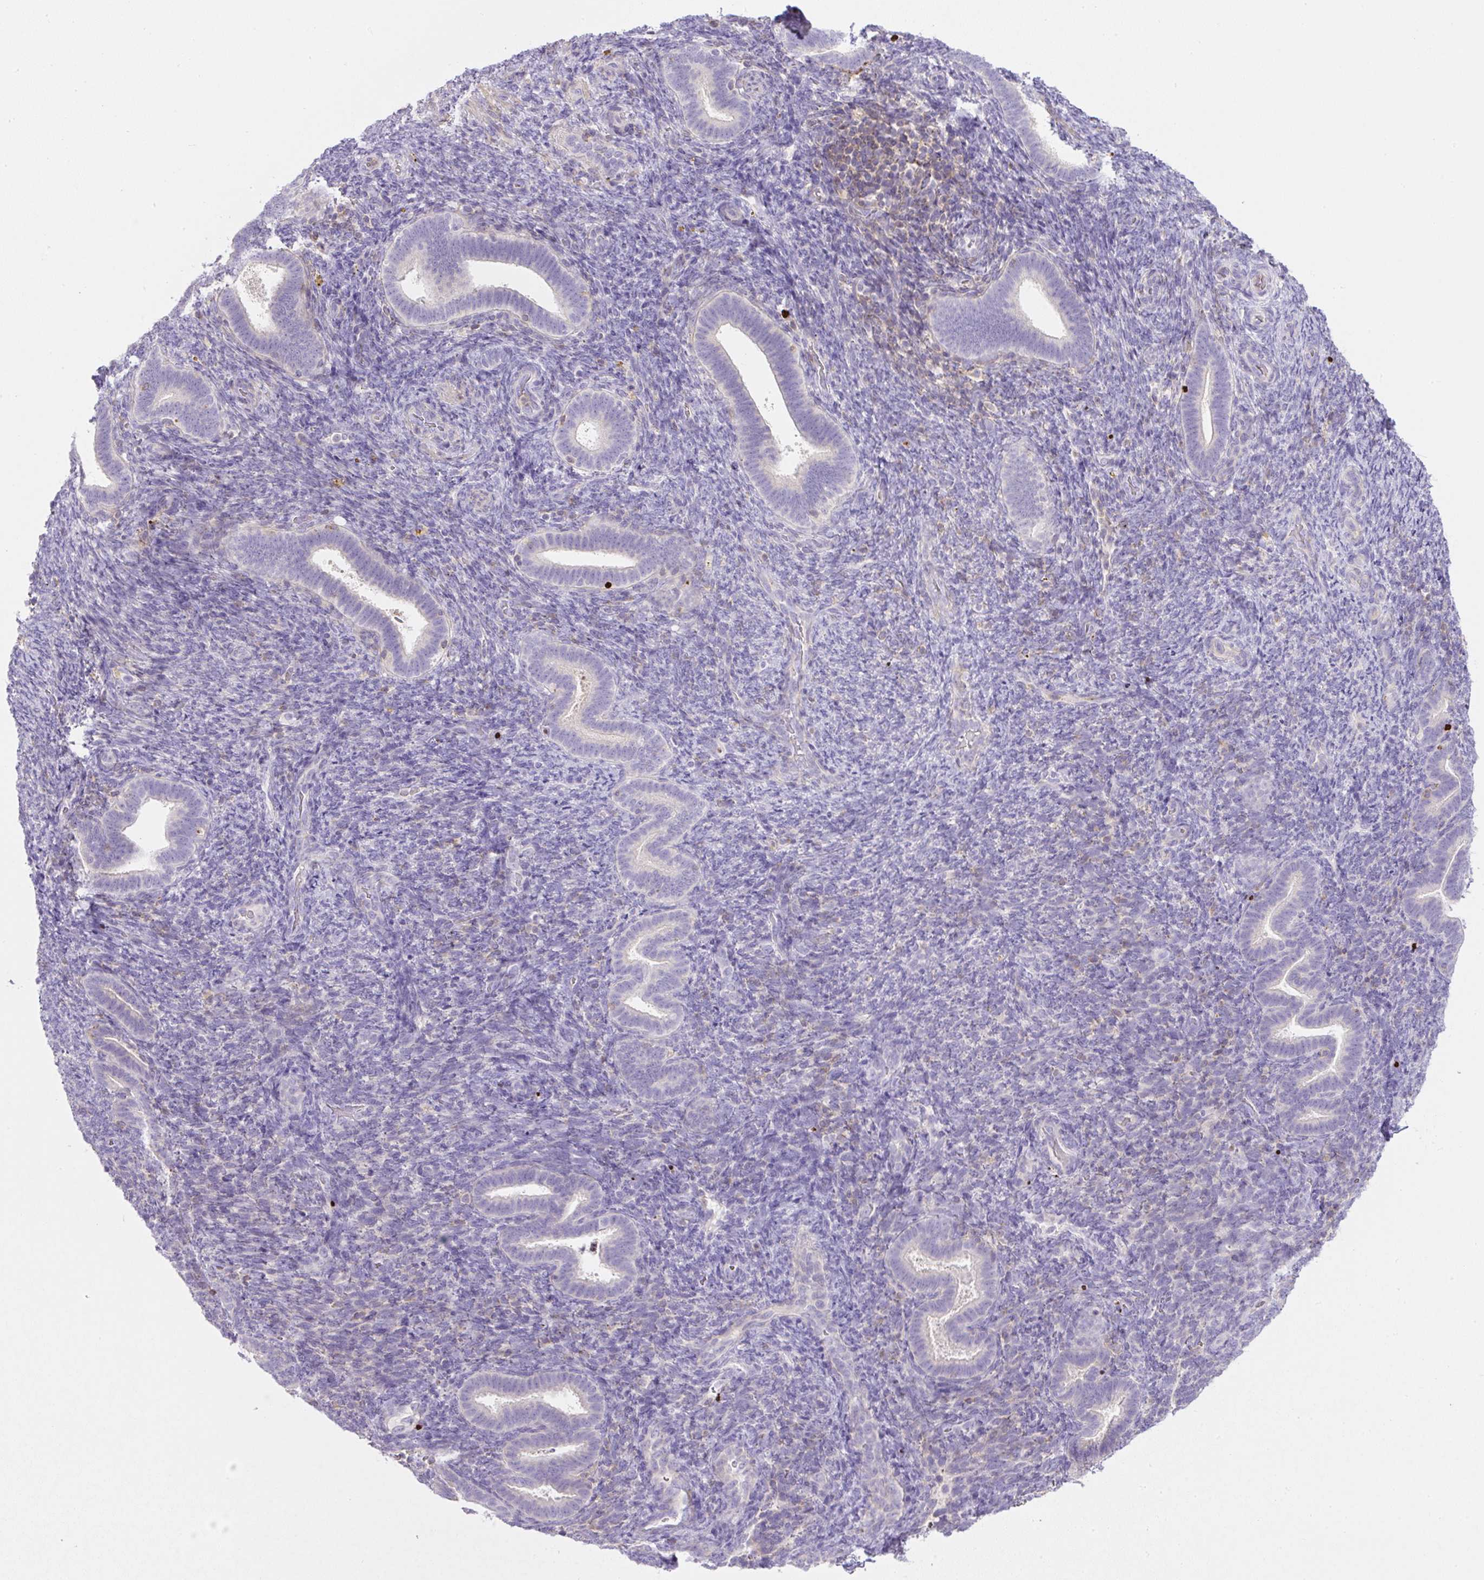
{"staining": {"intensity": "negative", "quantity": "none", "location": "none"}, "tissue": "endometrium", "cell_type": "Cells in endometrial stroma", "image_type": "normal", "snomed": [{"axis": "morphology", "description": "Normal tissue, NOS"}, {"axis": "topography", "description": "Endometrium"}], "caption": "A high-resolution micrograph shows IHC staining of unremarkable endometrium, which displays no significant expression in cells in endometrial stroma.", "gene": "PIP5KL1", "patient": {"sex": "female", "age": 34}}